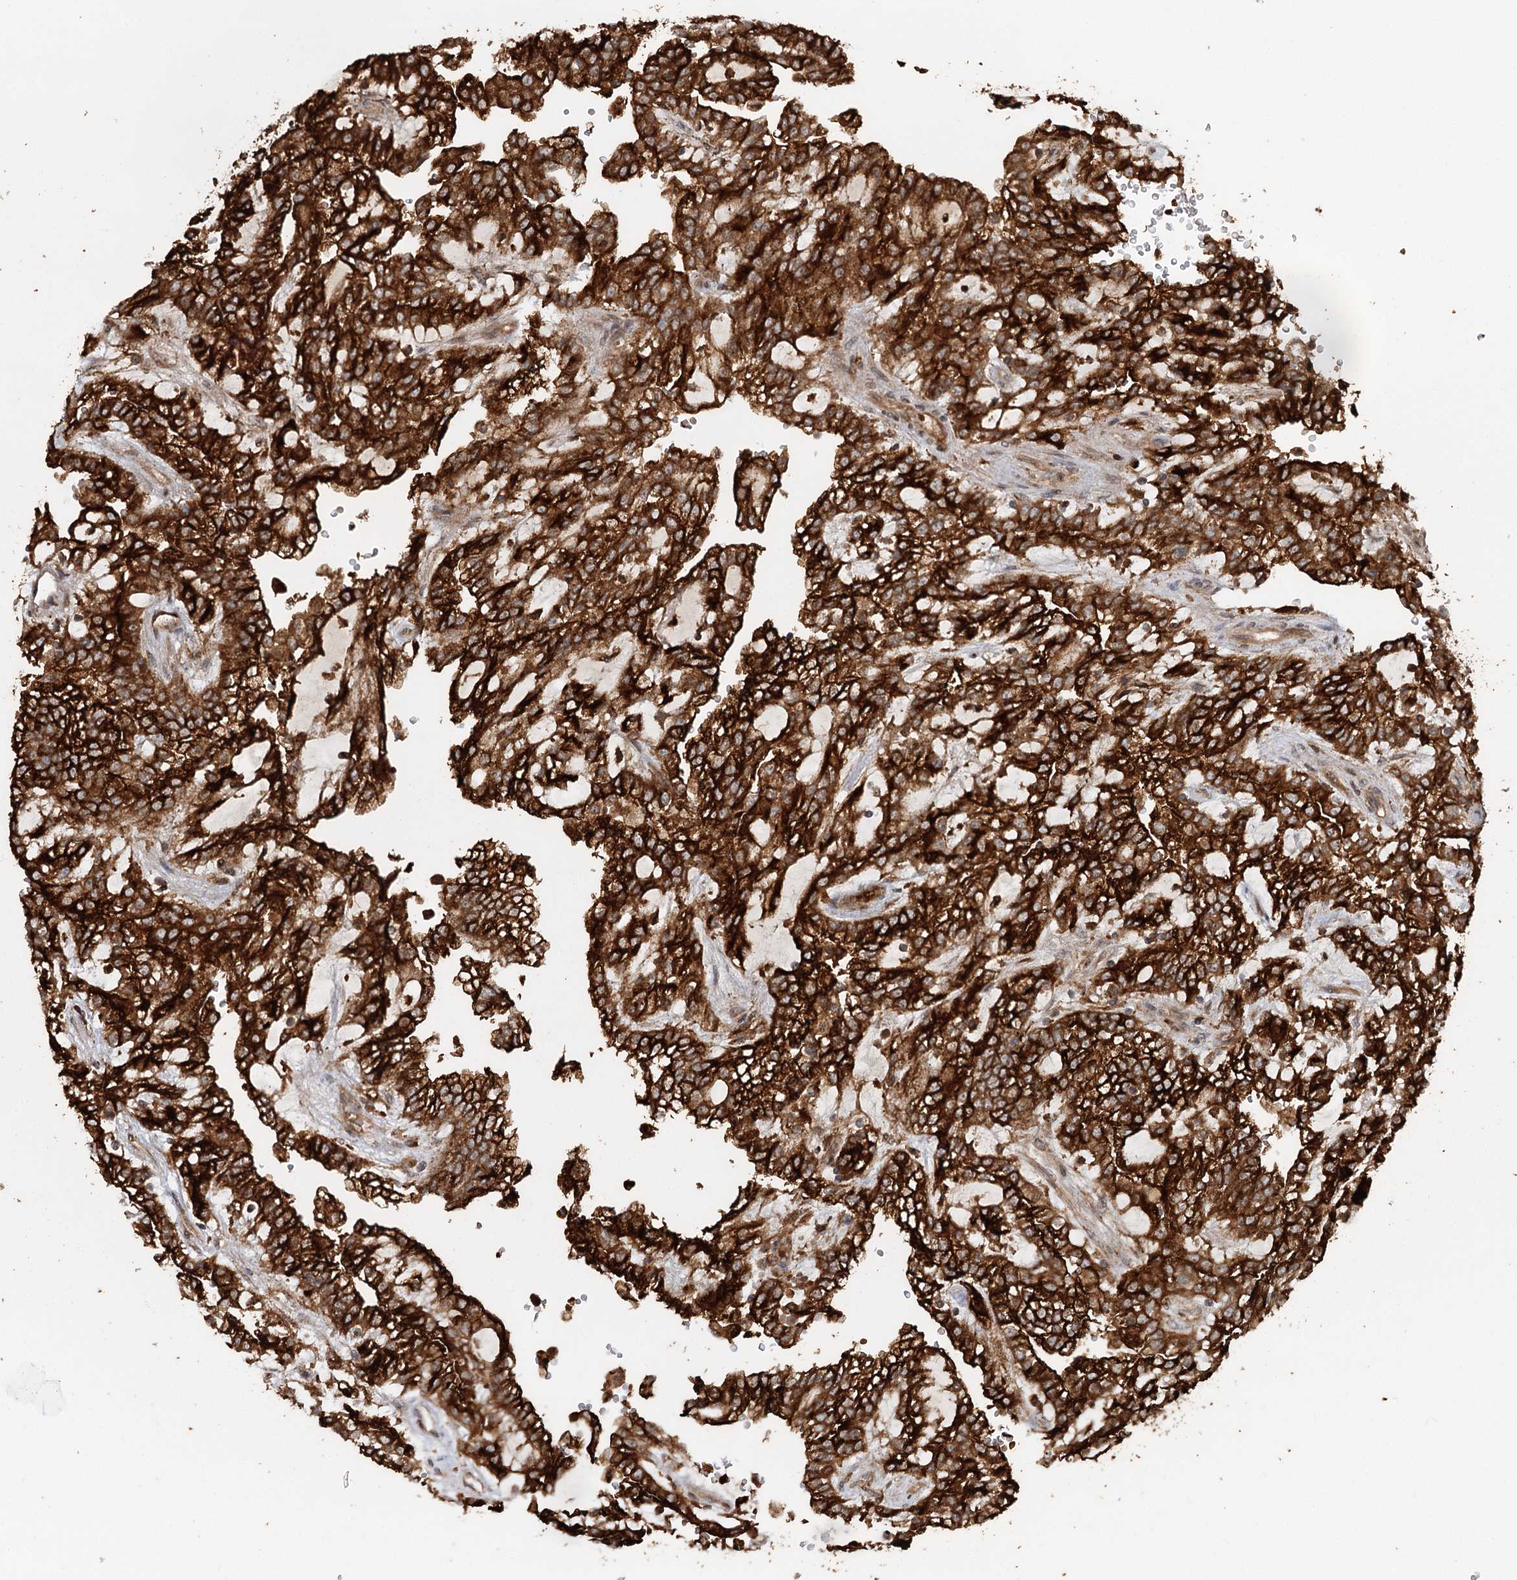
{"staining": {"intensity": "strong", "quantity": ">75%", "location": "cytoplasmic/membranous"}, "tissue": "renal cancer", "cell_type": "Tumor cells", "image_type": "cancer", "snomed": [{"axis": "morphology", "description": "Adenocarcinoma, NOS"}, {"axis": "topography", "description": "Kidney"}], "caption": "Human renal adenocarcinoma stained with a brown dye demonstrates strong cytoplasmic/membranous positive positivity in about >75% of tumor cells.", "gene": "RNF111", "patient": {"sex": "male", "age": 63}}